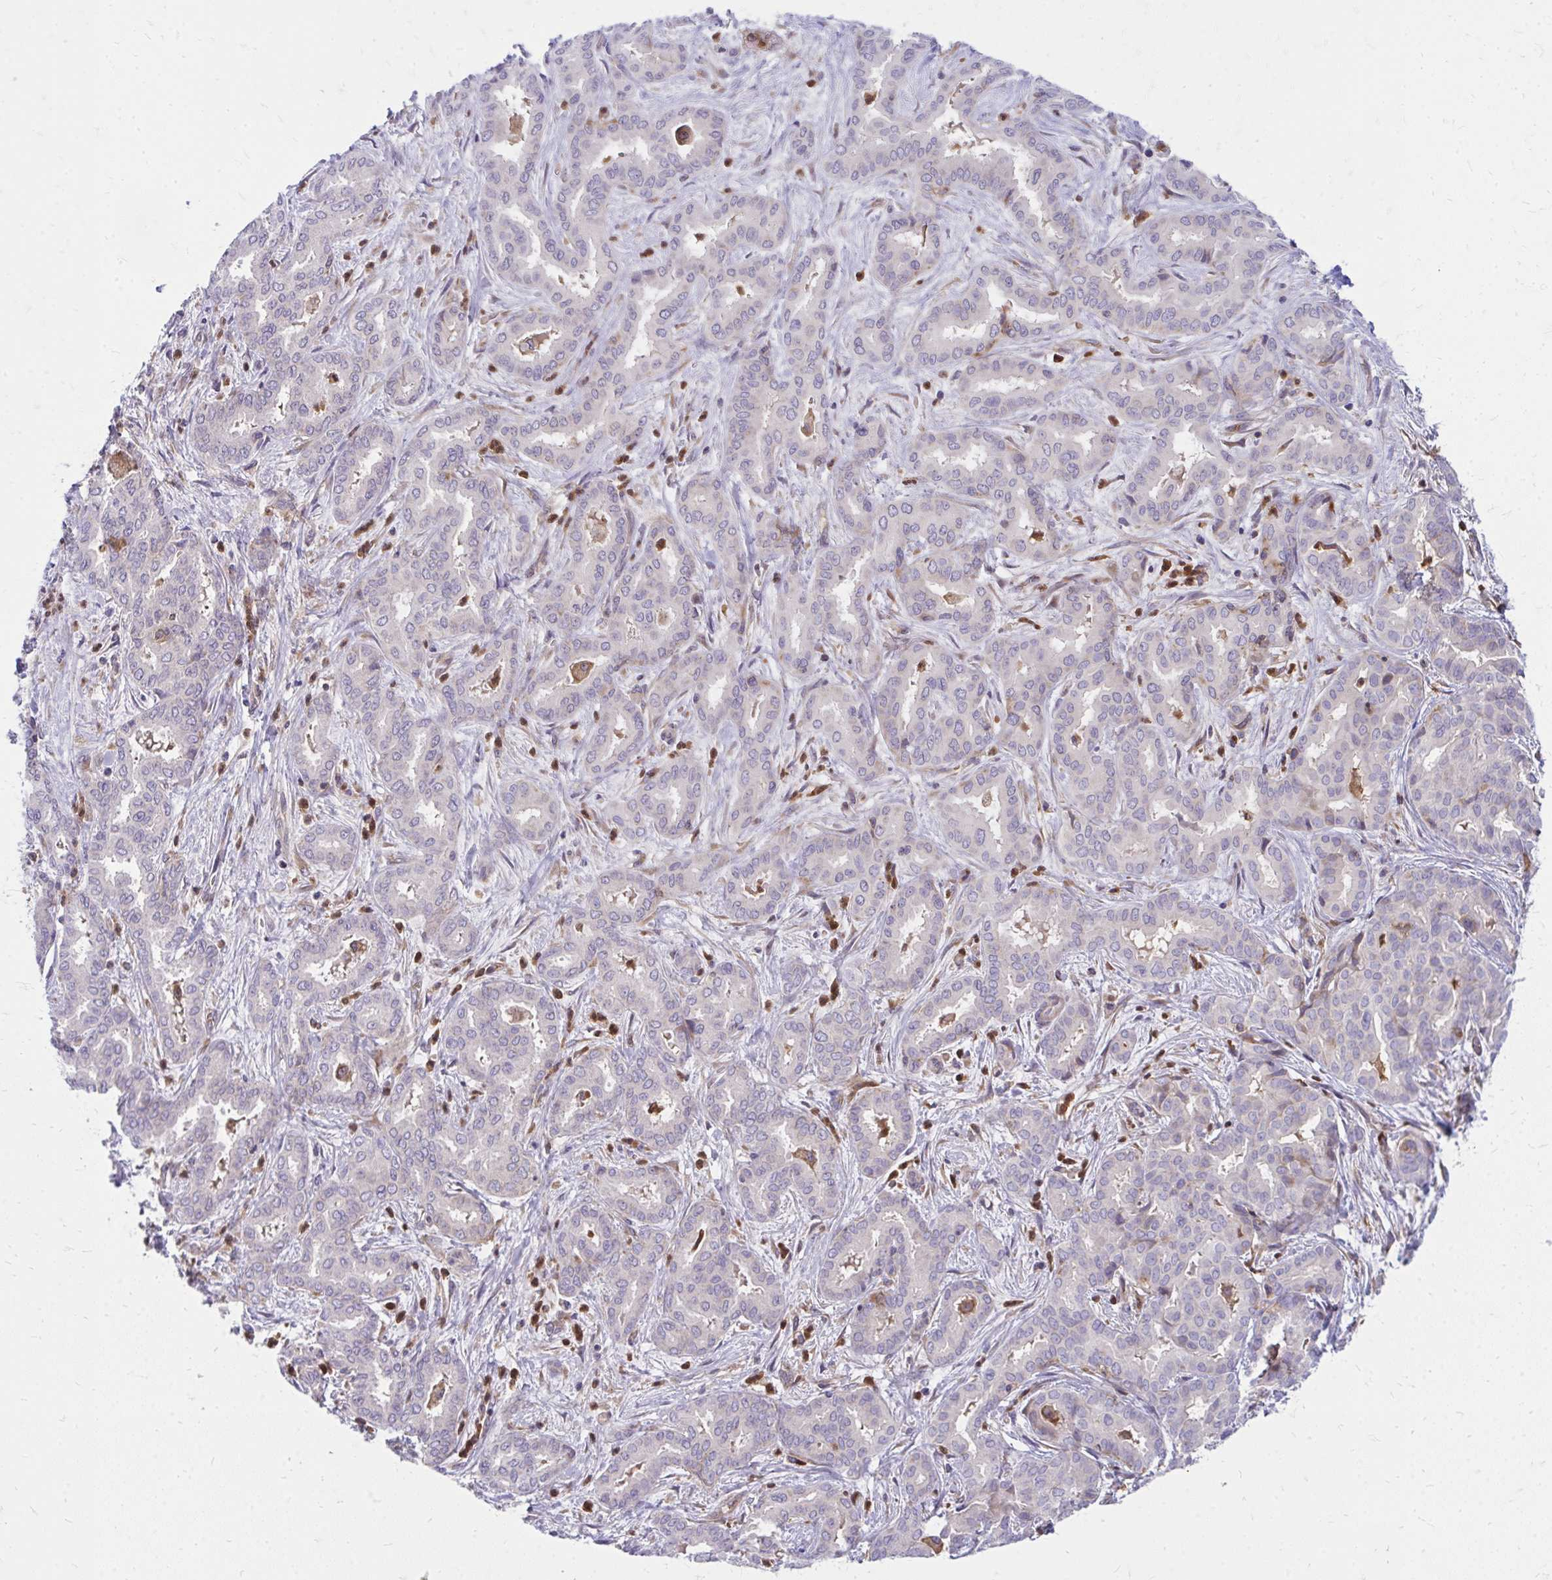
{"staining": {"intensity": "negative", "quantity": "none", "location": "none"}, "tissue": "liver cancer", "cell_type": "Tumor cells", "image_type": "cancer", "snomed": [{"axis": "morphology", "description": "Cholangiocarcinoma"}, {"axis": "topography", "description": "Liver"}], "caption": "IHC photomicrograph of neoplastic tissue: human cholangiocarcinoma (liver) stained with DAB (3,3'-diaminobenzidine) displays no significant protein staining in tumor cells.", "gene": "ASAP1", "patient": {"sex": "female", "age": 64}}